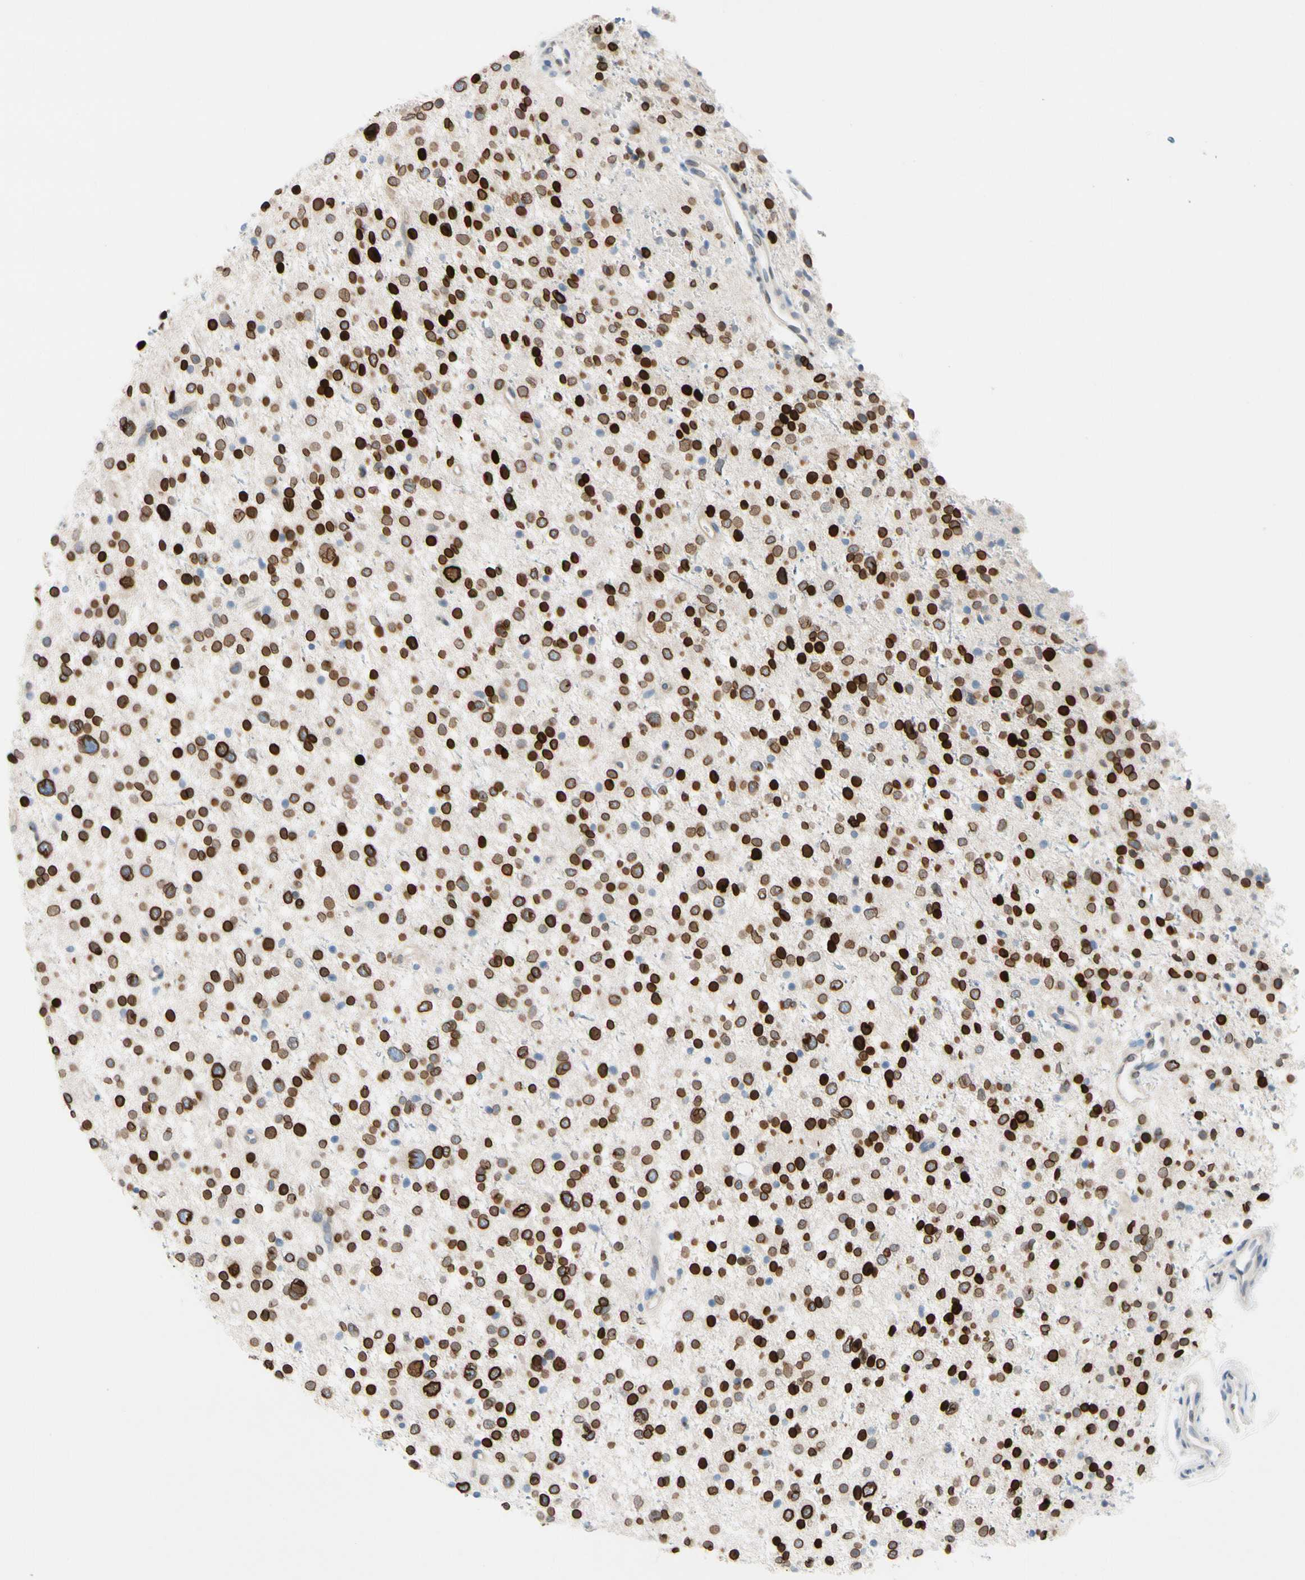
{"staining": {"intensity": "strong", "quantity": ">75%", "location": "cytoplasmic/membranous,nuclear"}, "tissue": "glioma", "cell_type": "Tumor cells", "image_type": "cancer", "snomed": [{"axis": "morphology", "description": "Glioma, malignant, Low grade"}, {"axis": "topography", "description": "Brain"}], "caption": "High-power microscopy captured an IHC histopathology image of glioma, revealing strong cytoplasmic/membranous and nuclear staining in approximately >75% of tumor cells. The staining was performed using DAB, with brown indicating positive protein expression. Nuclei are stained blue with hematoxylin.", "gene": "ZNF132", "patient": {"sex": "female", "age": 37}}